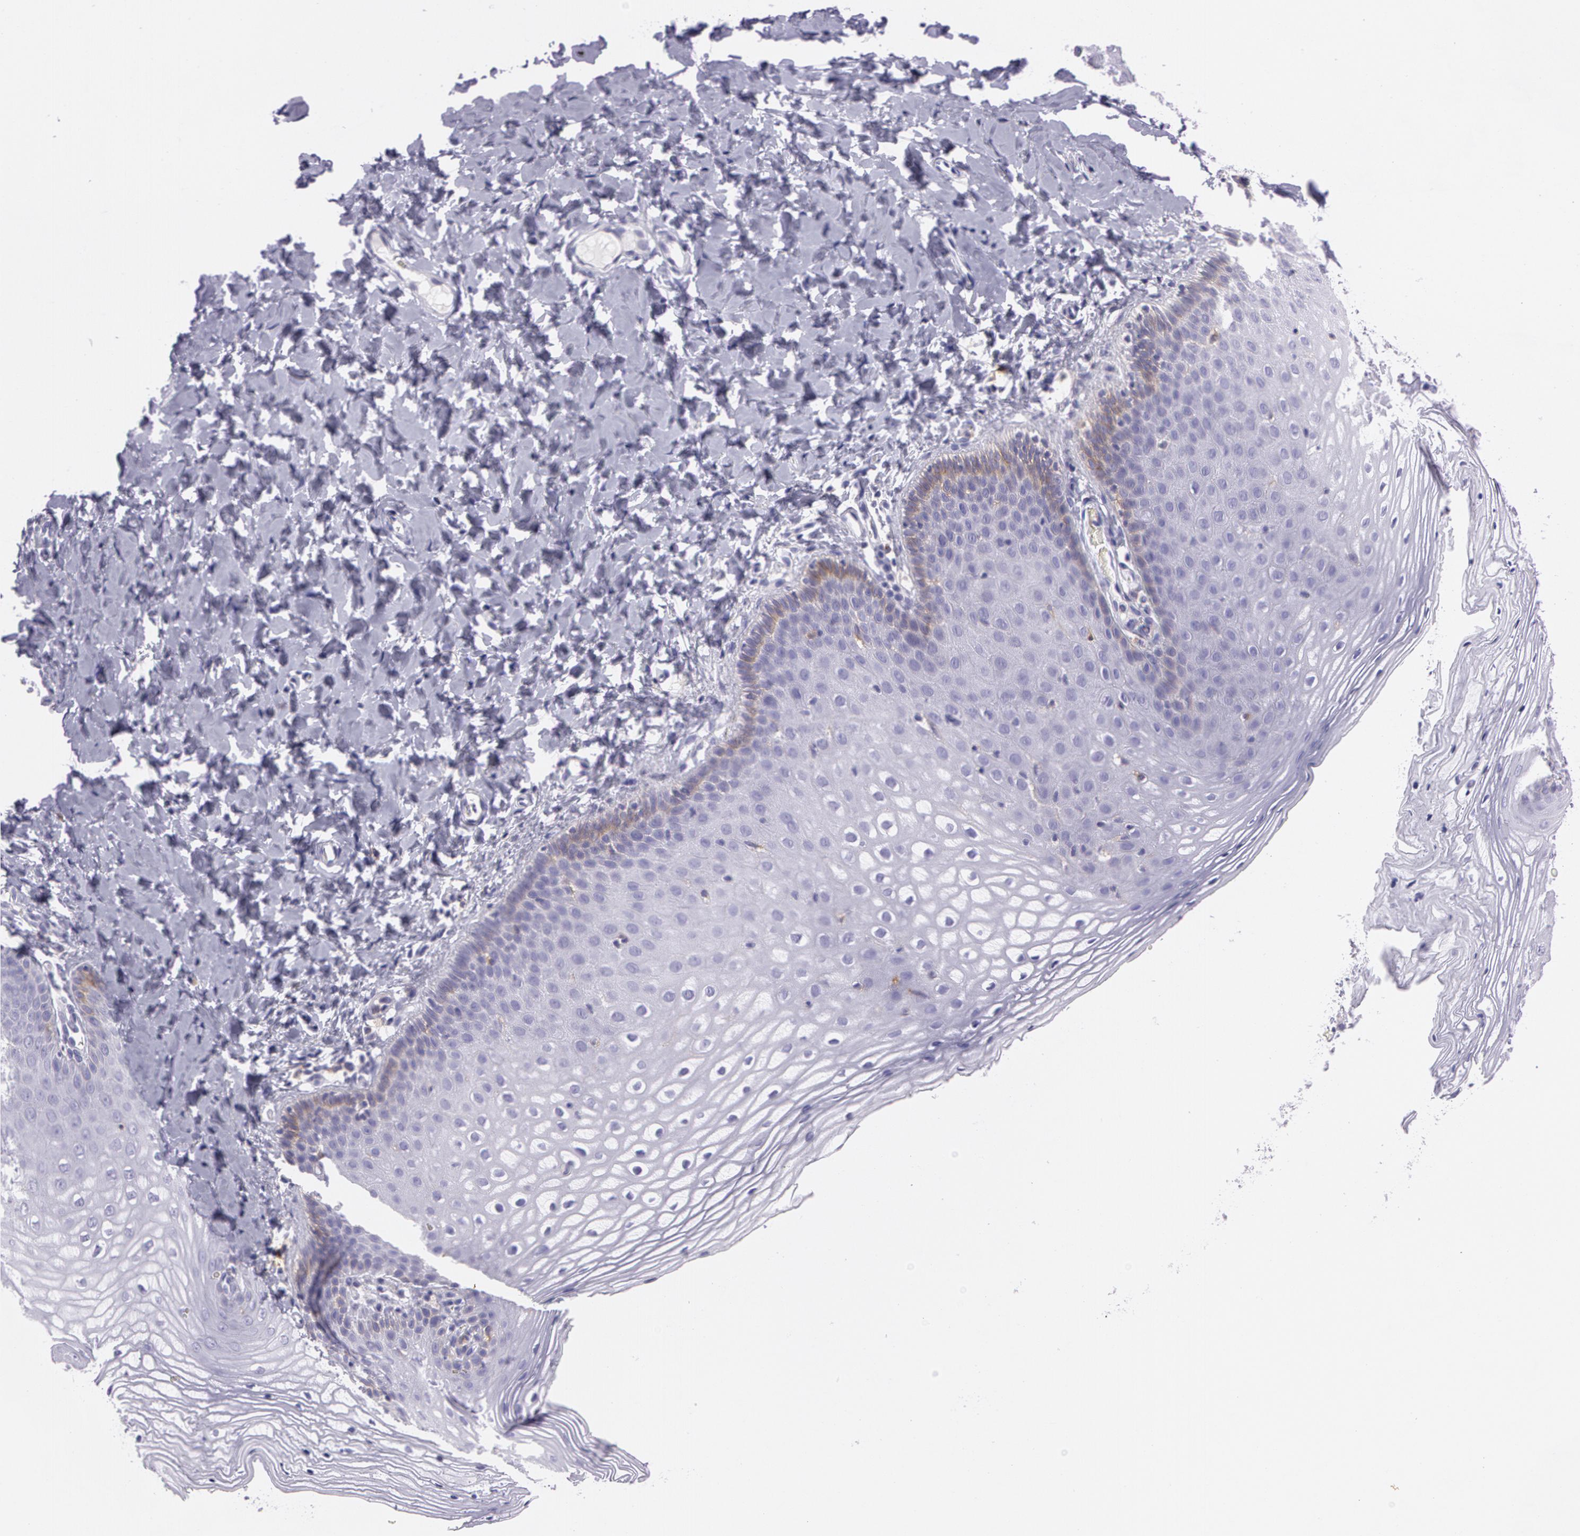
{"staining": {"intensity": "weak", "quantity": "<25%", "location": "cytoplasmic/membranous"}, "tissue": "vagina", "cell_type": "Squamous epithelial cells", "image_type": "normal", "snomed": [{"axis": "morphology", "description": "Normal tissue, NOS"}, {"axis": "topography", "description": "Vagina"}], "caption": "An IHC histopathology image of normal vagina is shown. There is no staining in squamous epithelial cells of vagina.", "gene": "LY75", "patient": {"sex": "female", "age": 55}}